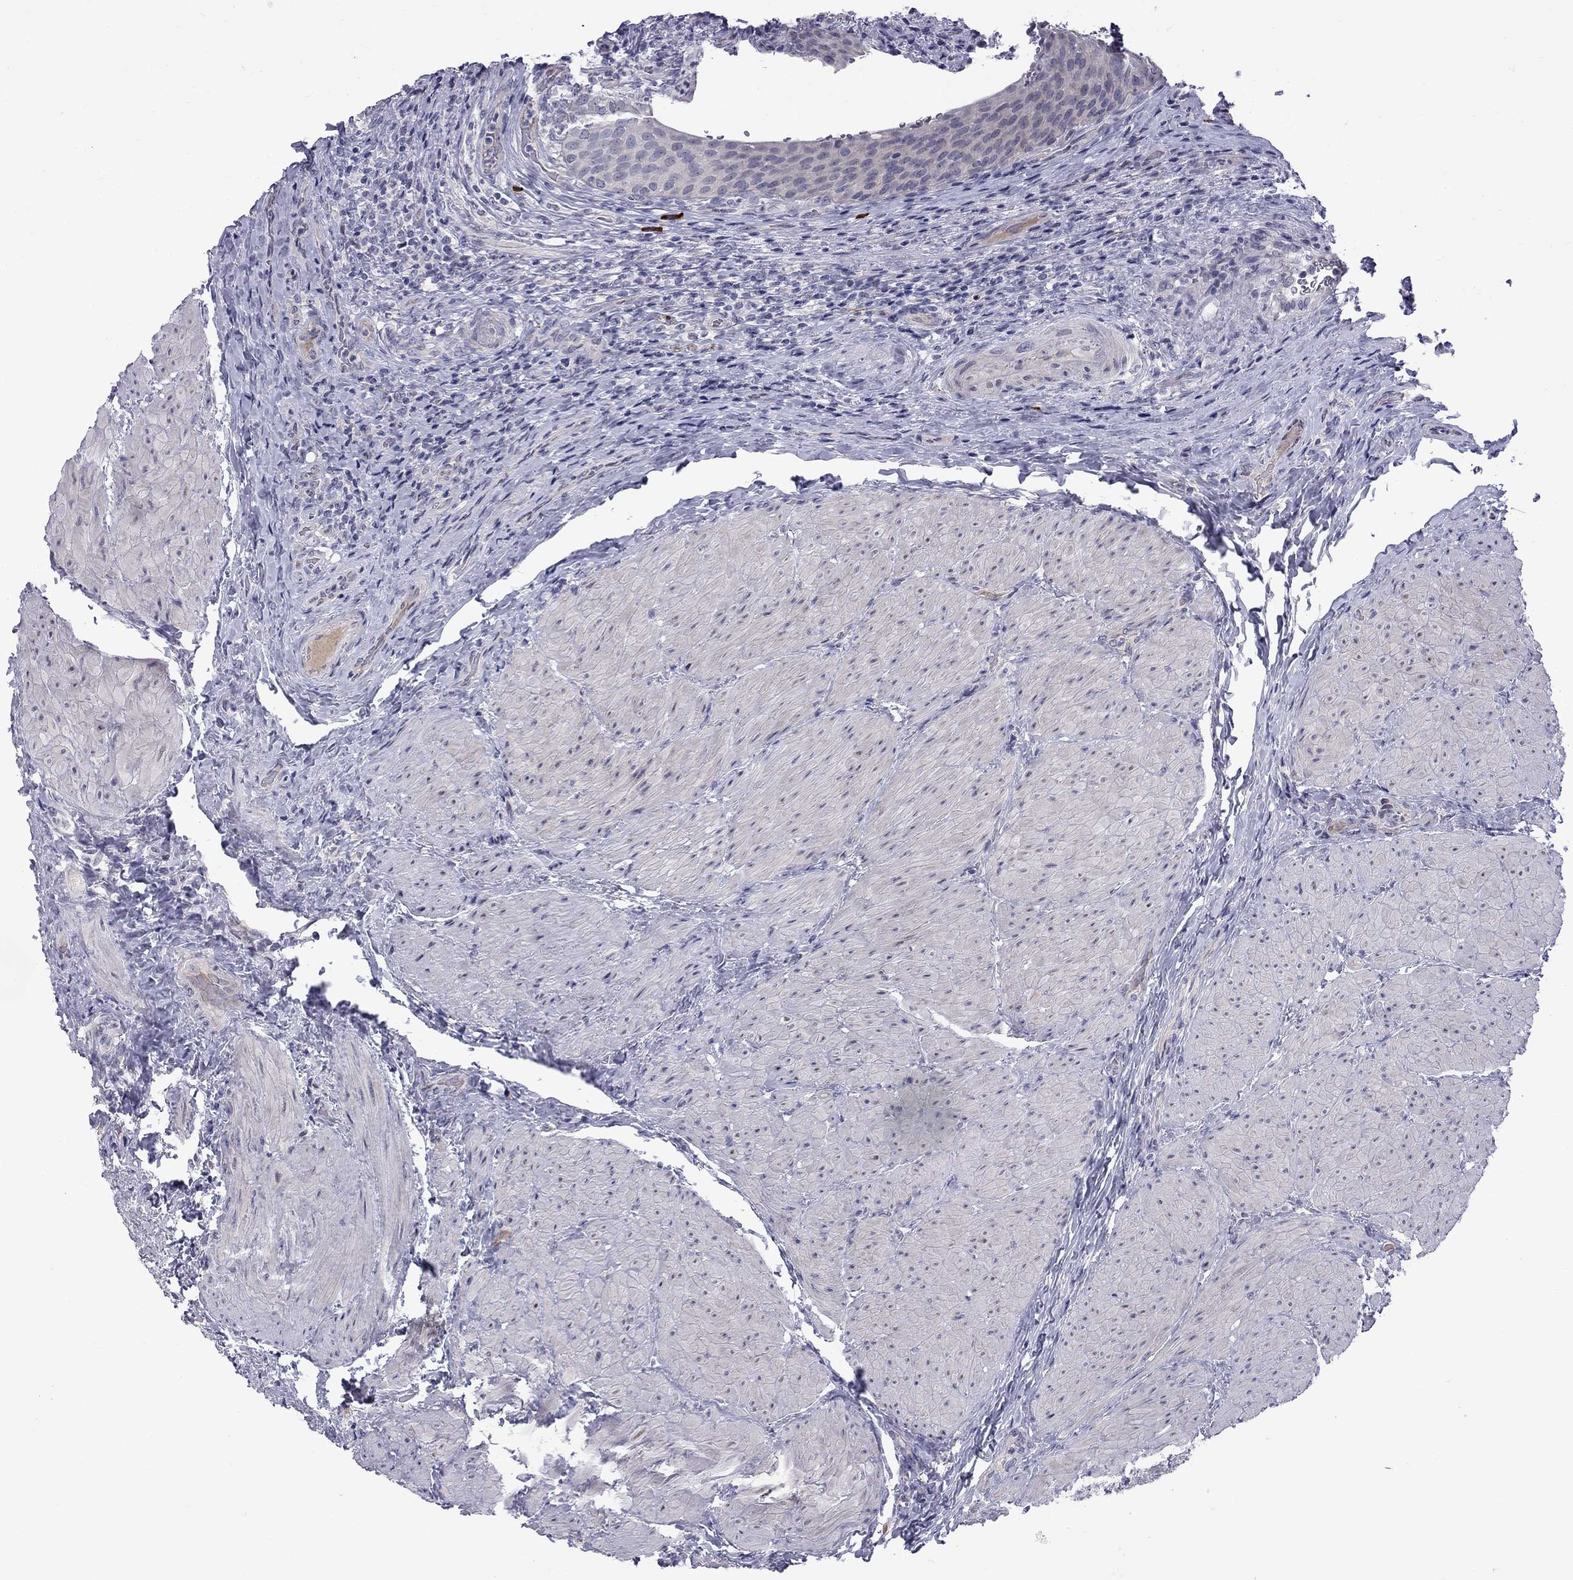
{"staining": {"intensity": "negative", "quantity": "none", "location": "none"}, "tissue": "urinary bladder", "cell_type": "Urothelial cells", "image_type": "normal", "snomed": [{"axis": "morphology", "description": "Normal tissue, NOS"}, {"axis": "topography", "description": "Urinary bladder"}, {"axis": "topography", "description": "Peripheral nerve tissue"}], "caption": "DAB (3,3'-diaminobenzidine) immunohistochemical staining of benign urinary bladder reveals no significant positivity in urothelial cells.", "gene": "RTL9", "patient": {"sex": "male", "age": 66}}